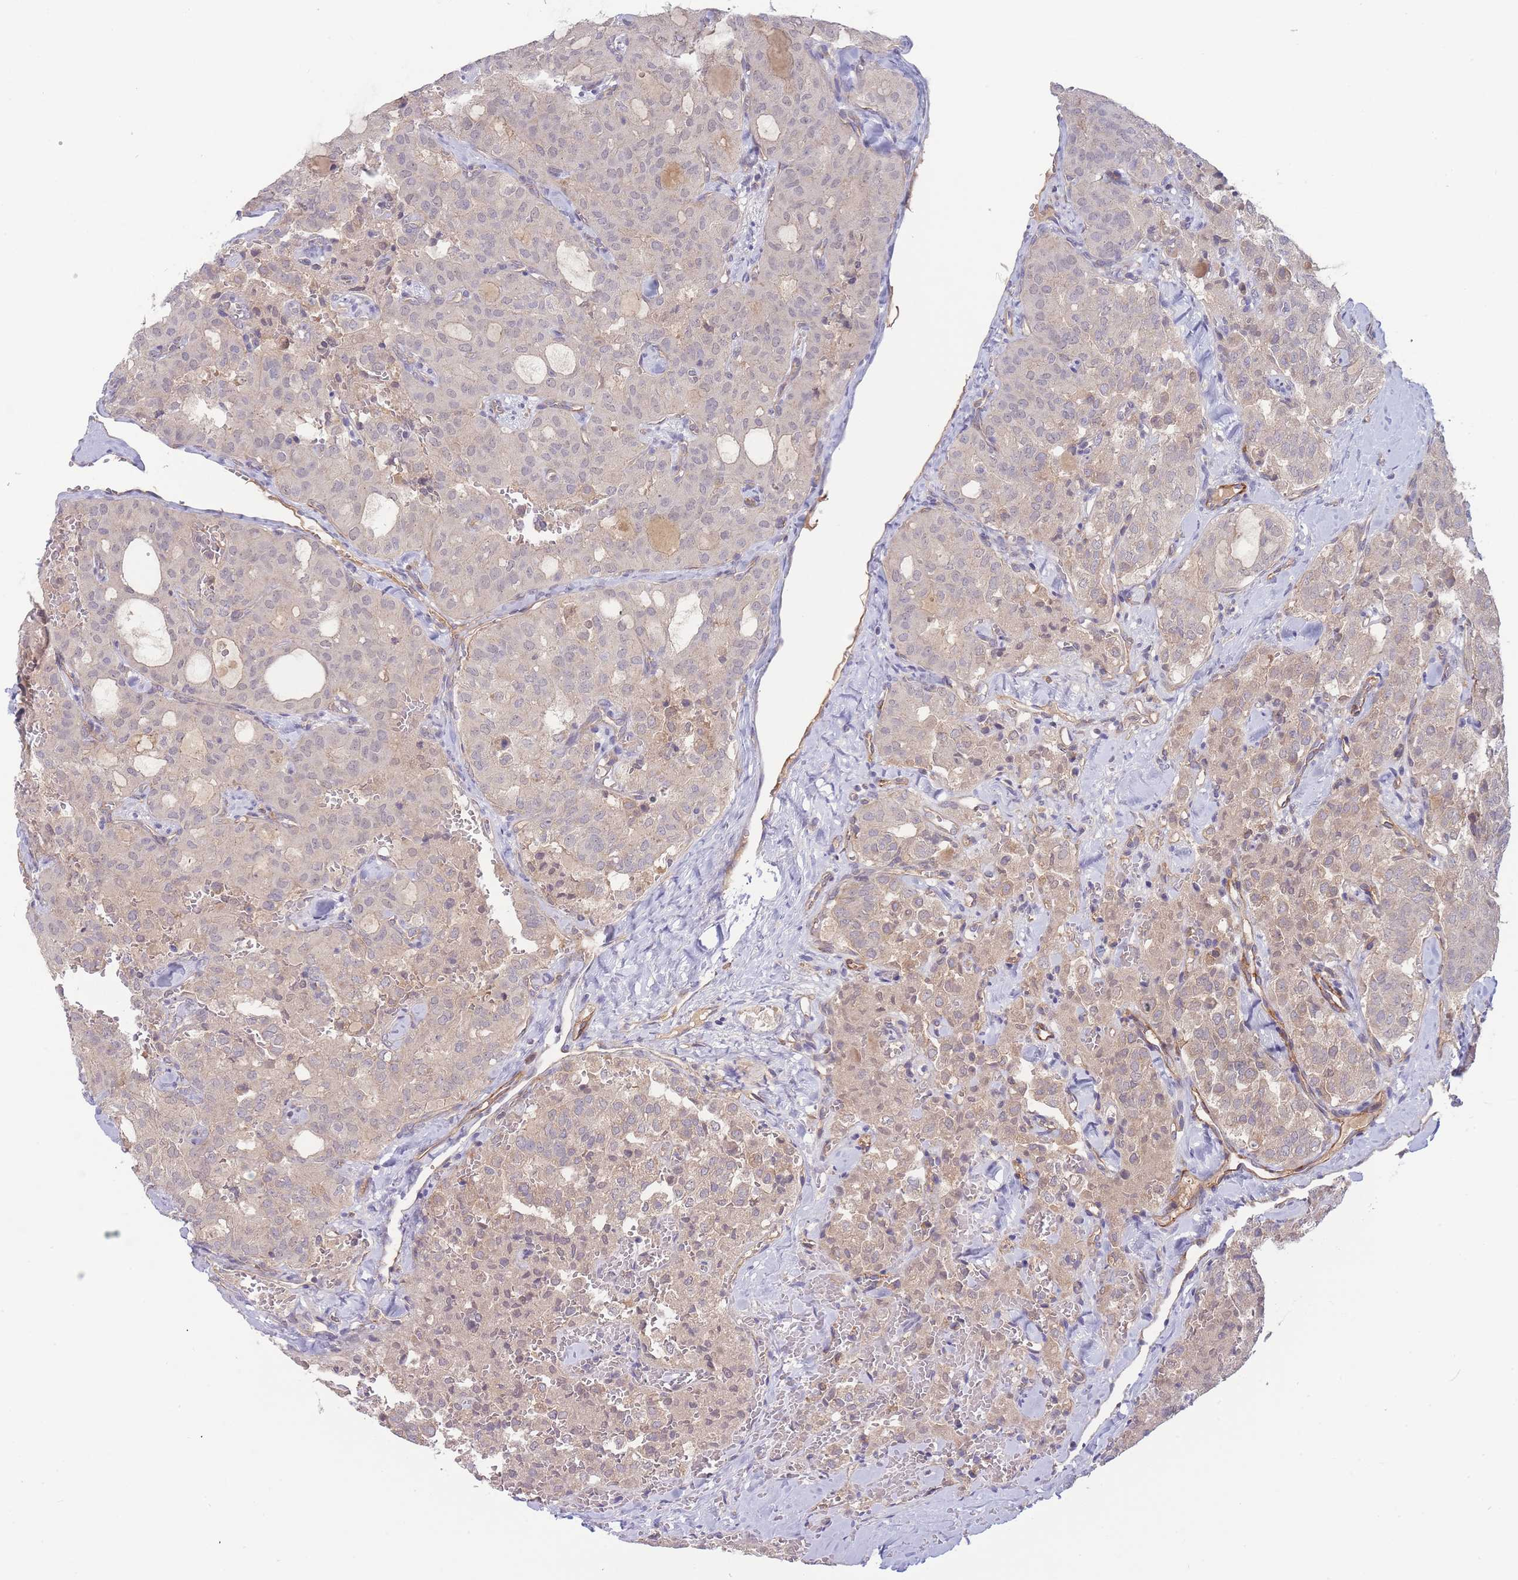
{"staining": {"intensity": "negative", "quantity": "none", "location": "none"}, "tissue": "thyroid cancer", "cell_type": "Tumor cells", "image_type": "cancer", "snomed": [{"axis": "morphology", "description": "Follicular adenoma carcinoma, NOS"}, {"axis": "topography", "description": "Thyroid gland"}], "caption": "IHC of human follicular adenoma carcinoma (thyroid) displays no positivity in tumor cells.", "gene": "NDUFAF5", "patient": {"sex": "male", "age": 75}}